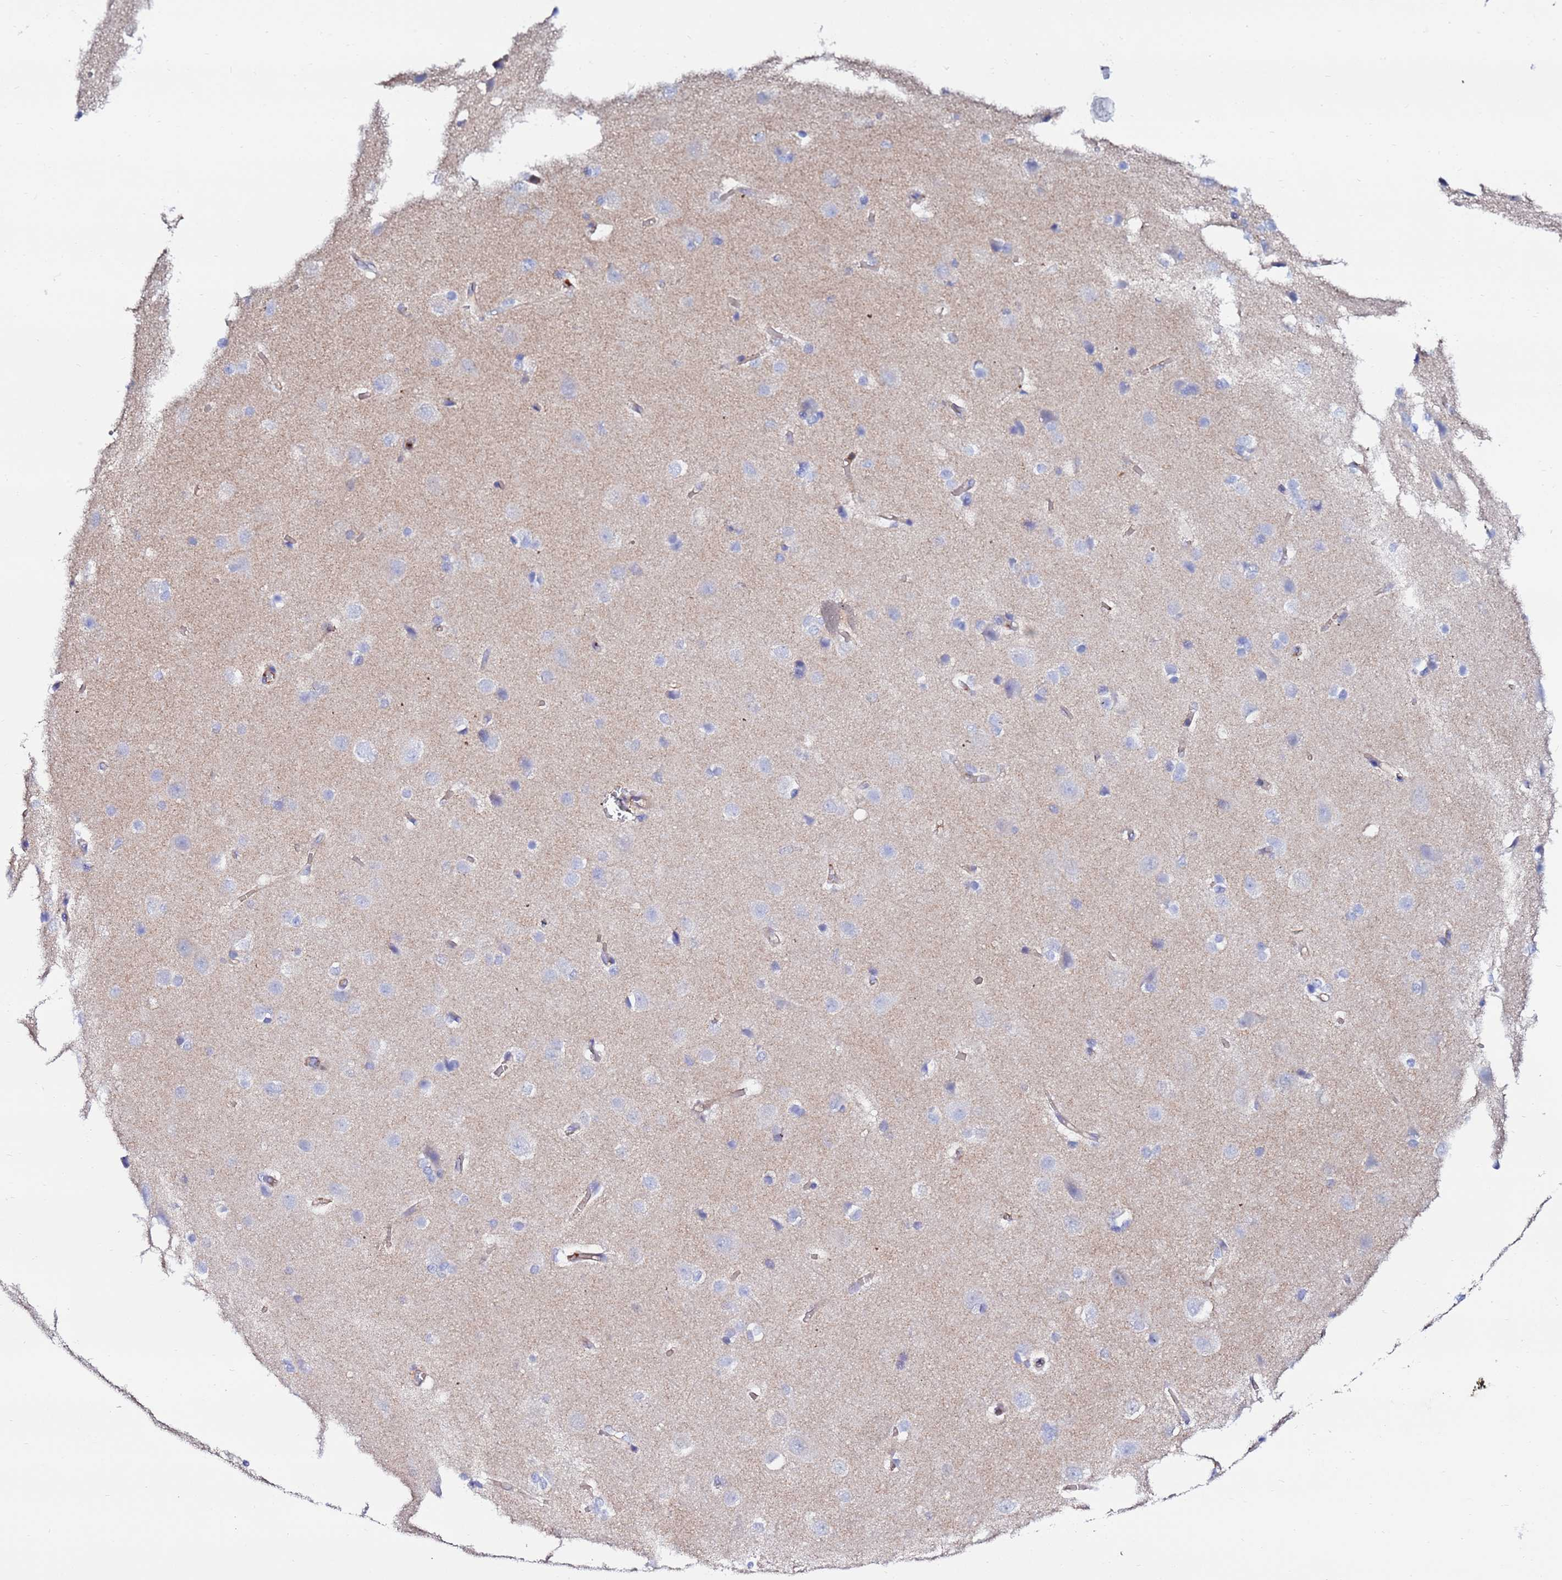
{"staining": {"intensity": "negative", "quantity": "none", "location": "none"}, "tissue": "cerebral cortex", "cell_type": "Endothelial cells", "image_type": "normal", "snomed": [{"axis": "morphology", "description": "Normal tissue, NOS"}, {"axis": "topography", "description": "Cerebral cortex"}], "caption": "Endothelial cells are negative for protein expression in benign human cerebral cortex. The staining was performed using DAB to visualize the protein expression in brown, while the nuclei were stained in blue with hematoxylin (Magnification: 20x).", "gene": "POTEE", "patient": {"sex": "male", "age": 37}}